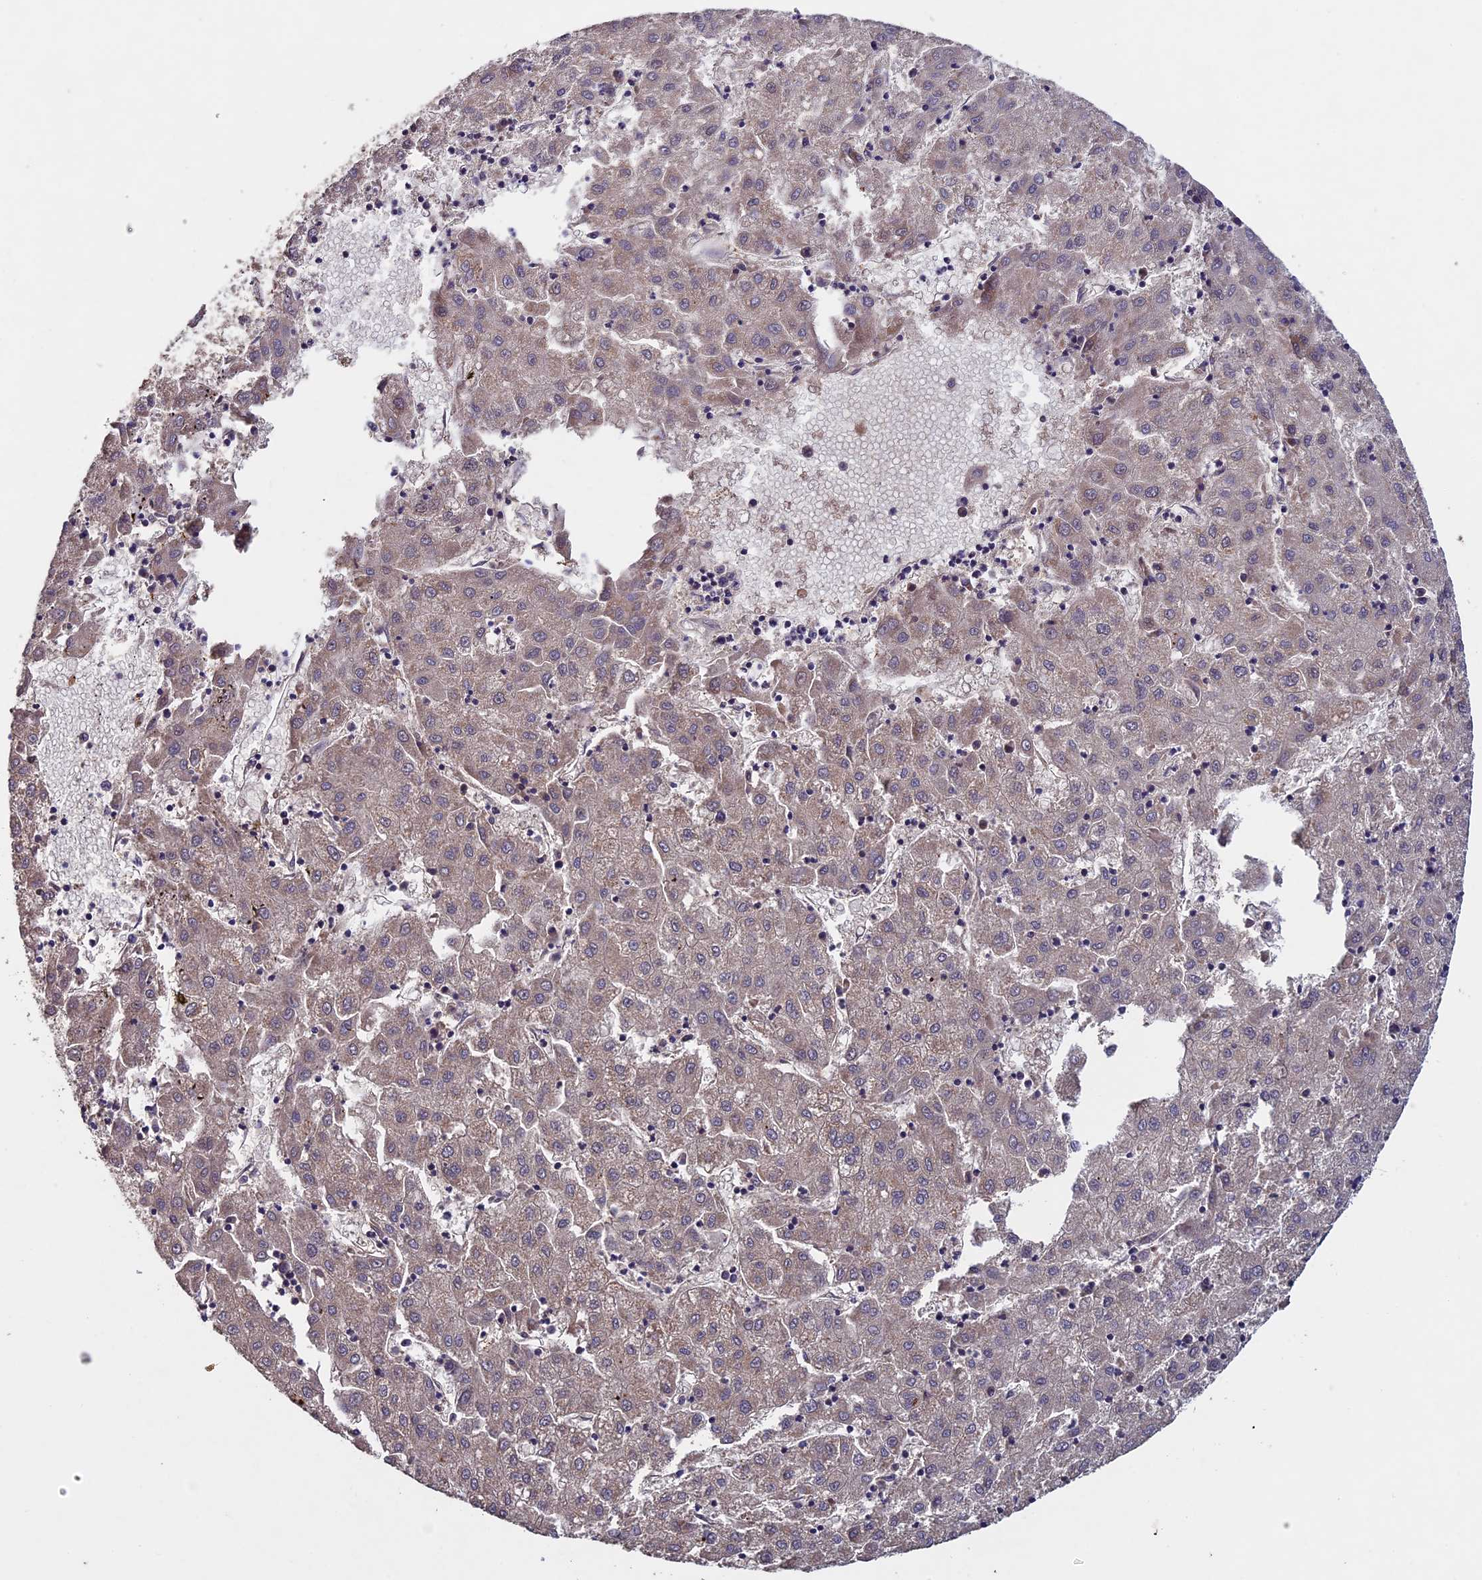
{"staining": {"intensity": "weak", "quantity": "<25%", "location": "cytoplasmic/membranous"}, "tissue": "liver cancer", "cell_type": "Tumor cells", "image_type": "cancer", "snomed": [{"axis": "morphology", "description": "Carcinoma, Hepatocellular, NOS"}, {"axis": "topography", "description": "Liver"}], "caption": "Tumor cells show no significant protein expression in liver hepatocellular carcinoma.", "gene": "RNF17", "patient": {"sex": "male", "age": 72}}